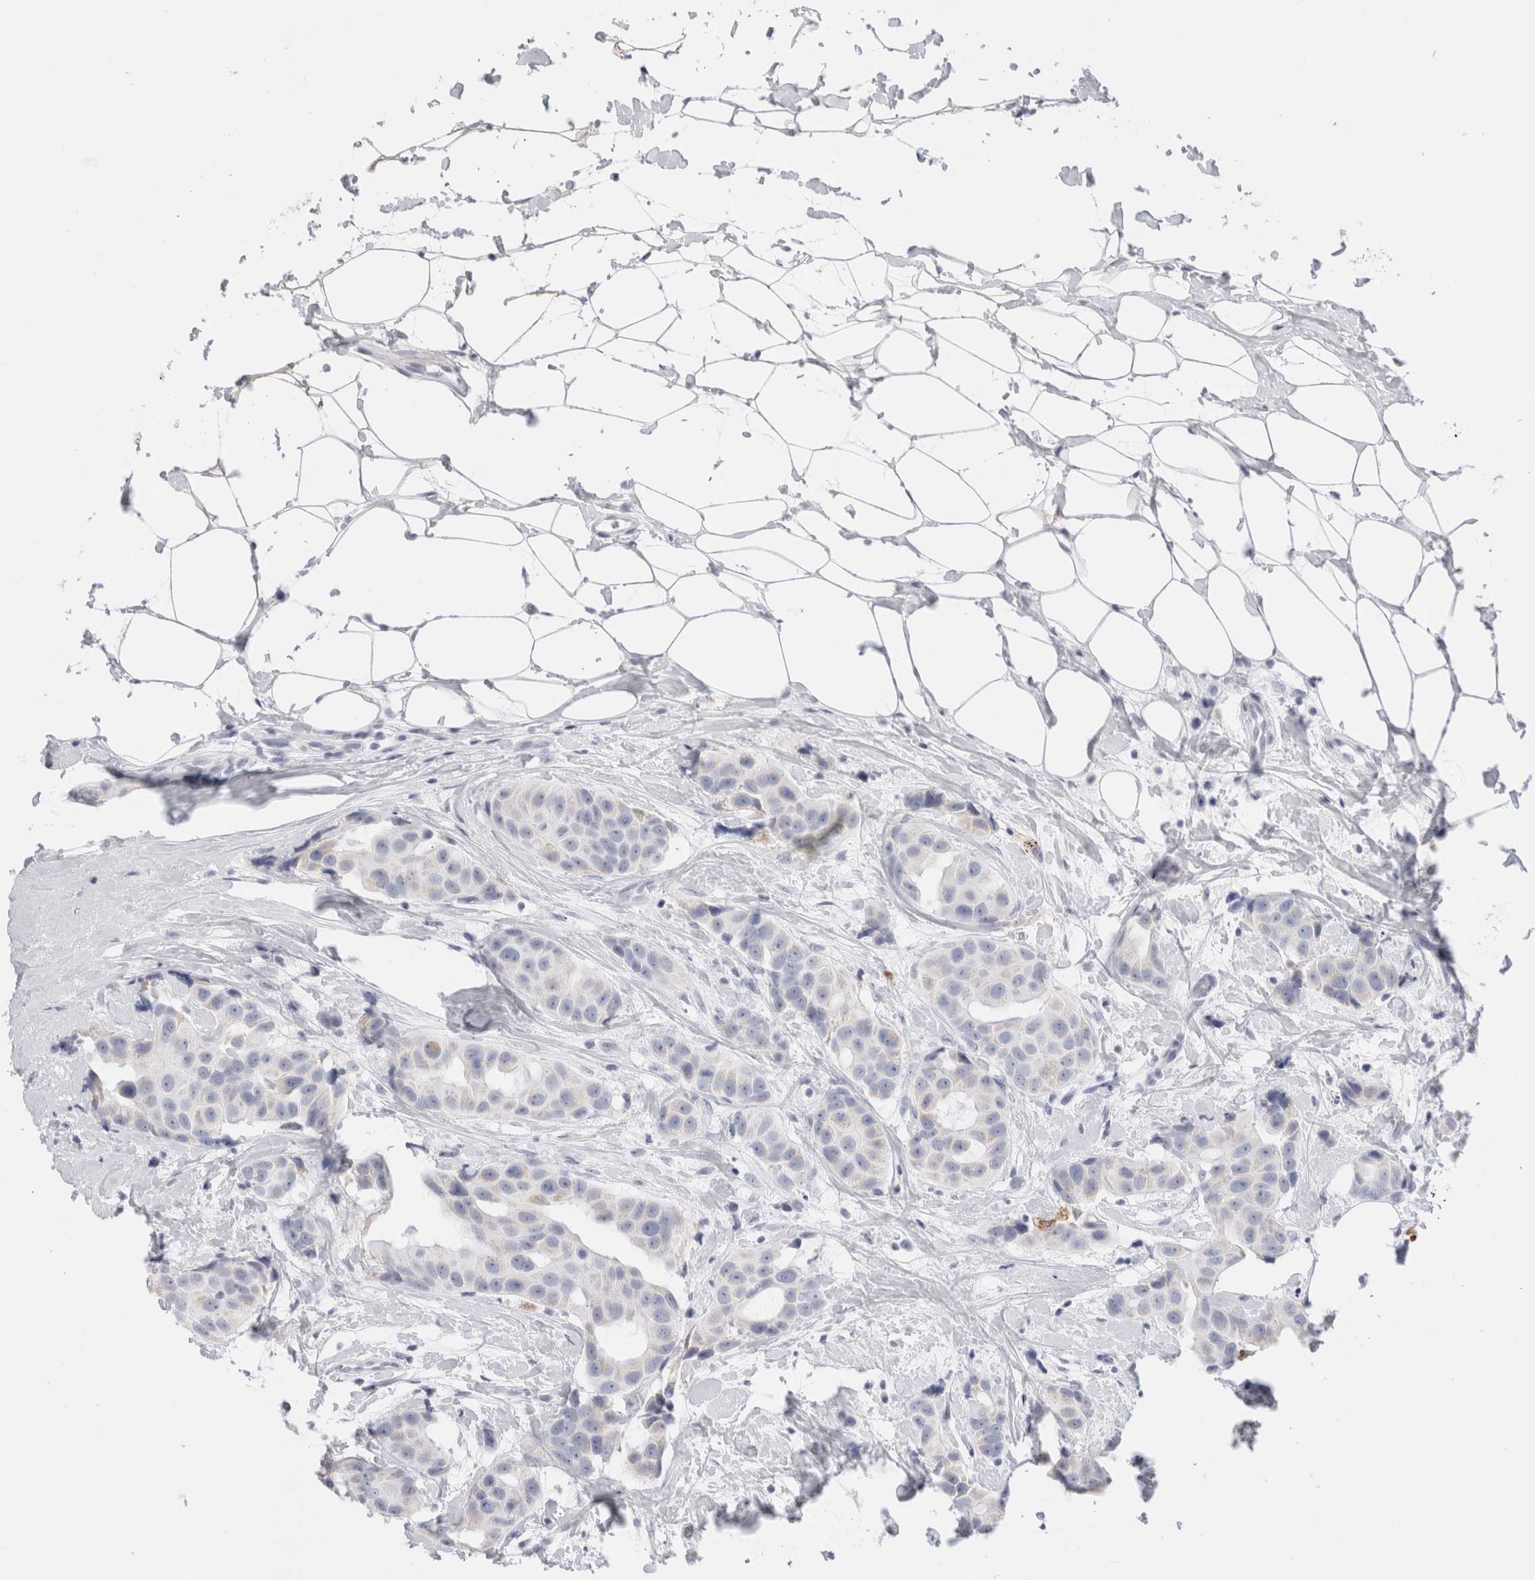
{"staining": {"intensity": "negative", "quantity": "none", "location": "none"}, "tissue": "breast cancer", "cell_type": "Tumor cells", "image_type": "cancer", "snomed": [{"axis": "morphology", "description": "Normal tissue, NOS"}, {"axis": "morphology", "description": "Duct carcinoma"}, {"axis": "topography", "description": "Breast"}], "caption": "Tumor cells are negative for protein expression in human breast intraductal carcinoma.", "gene": "MUC15", "patient": {"sex": "female", "age": 39}}